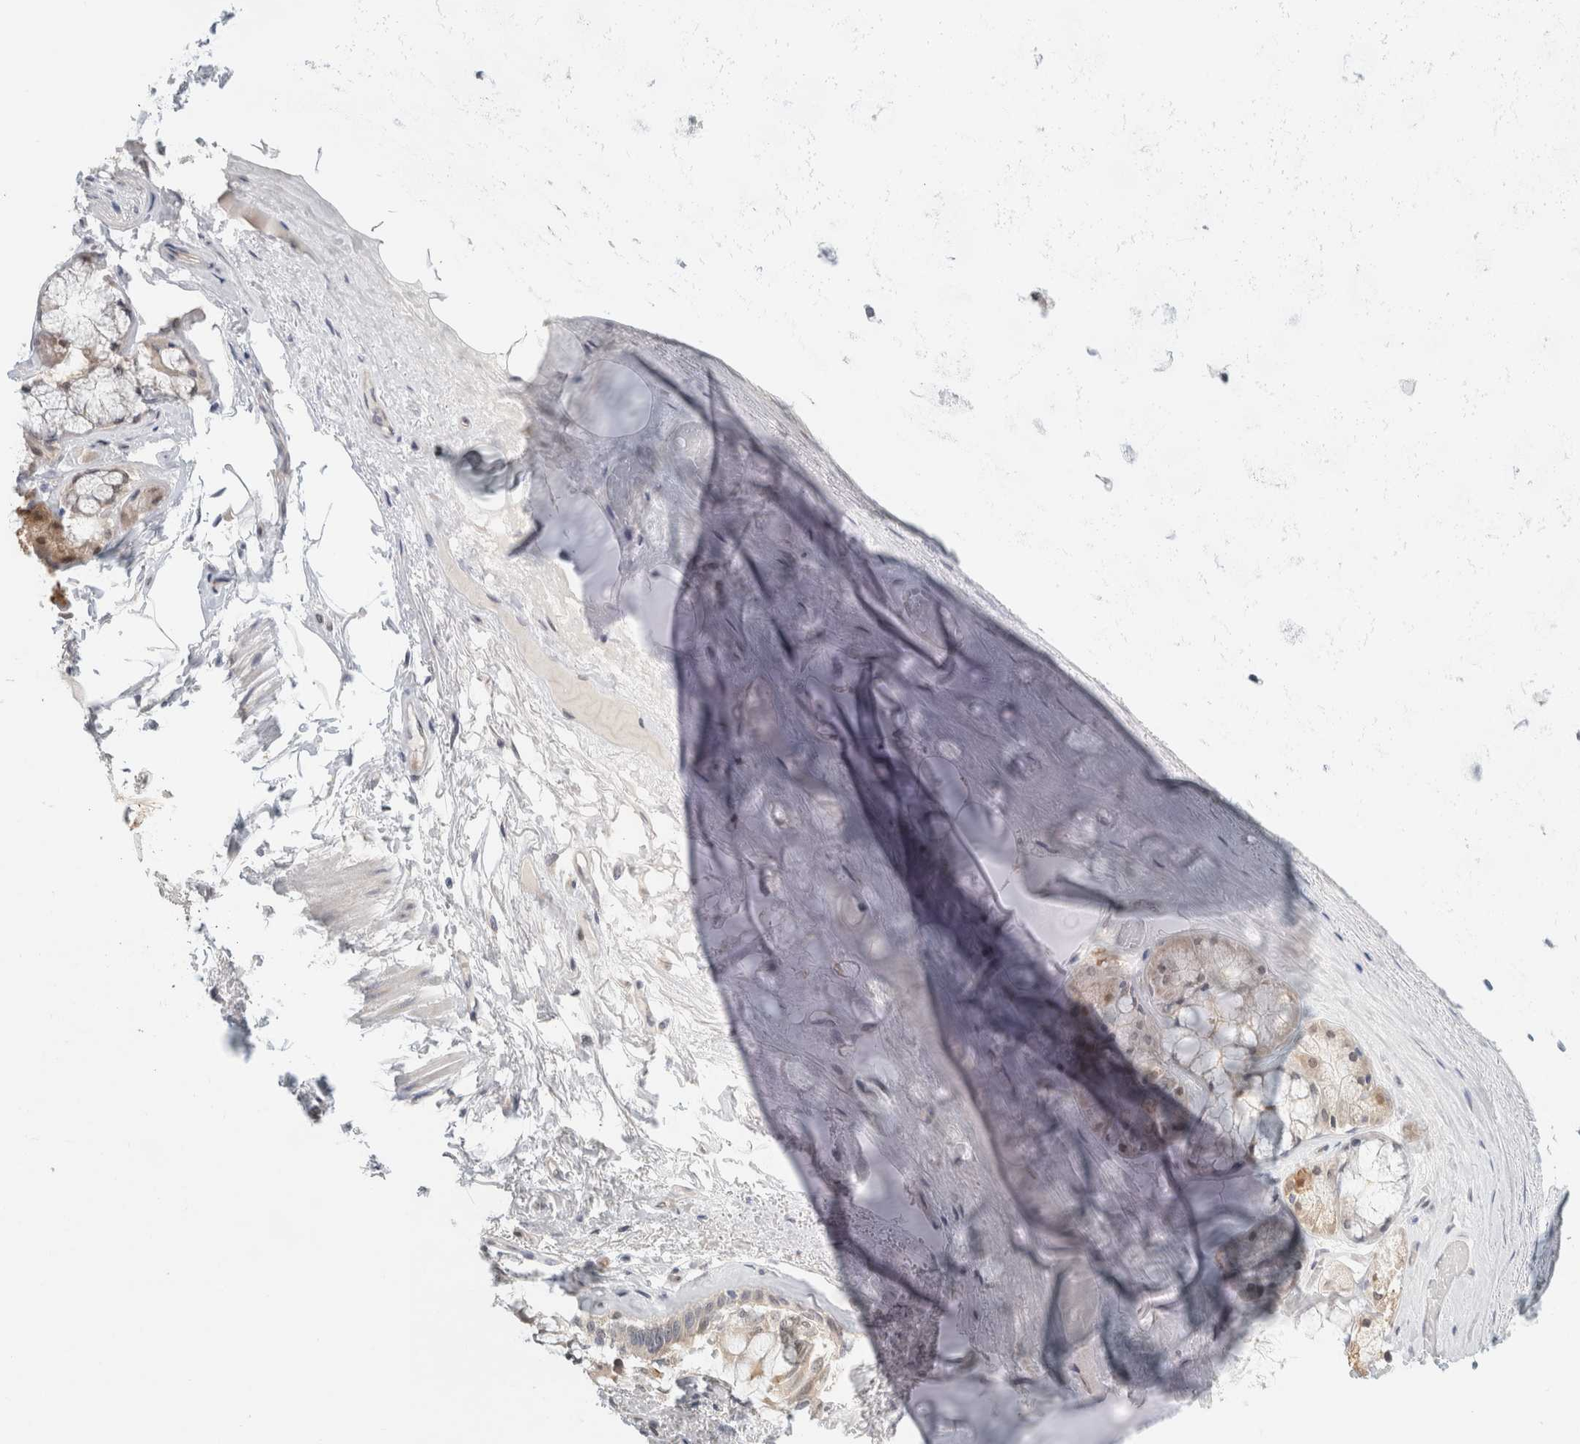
{"staining": {"intensity": "negative", "quantity": "none", "location": "none"}, "tissue": "adipose tissue", "cell_type": "Adipocytes", "image_type": "normal", "snomed": [{"axis": "morphology", "description": "Normal tissue, NOS"}, {"axis": "topography", "description": "Bronchus"}], "caption": "This is an immunohistochemistry image of normal adipose tissue. There is no positivity in adipocytes.", "gene": "EIF4G3", "patient": {"sex": "male", "age": 66}}